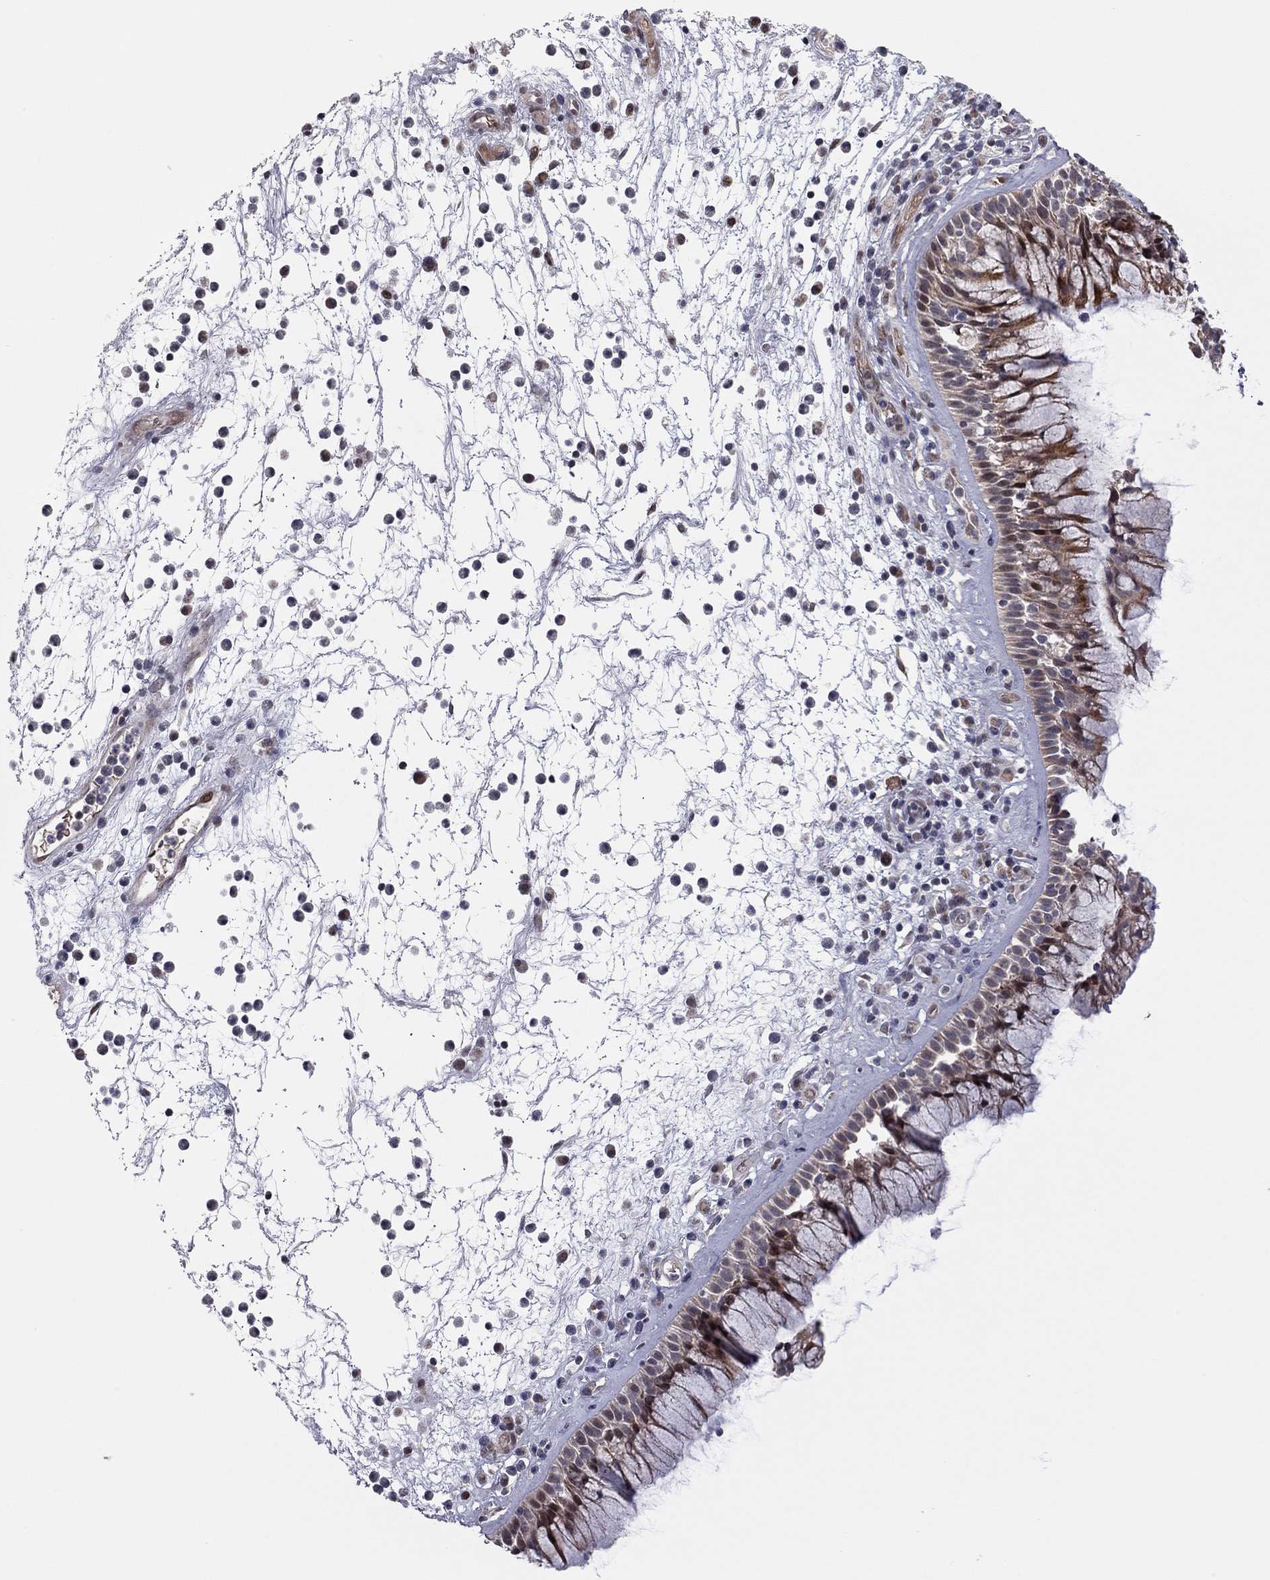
{"staining": {"intensity": "moderate", "quantity": "25%-75%", "location": "cytoplasmic/membranous"}, "tissue": "nasopharynx", "cell_type": "Respiratory epithelial cells", "image_type": "normal", "snomed": [{"axis": "morphology", "description": "Normal tissue, NOS"}, {"axis": "topography", "description": "Nasopharynx"}], "caption": "Human nasopharynx stained with a brown dye demonstrates moderate cytoplasmic/membranous positive positivity in approximately 25%-75% of respiratory epithelial cells.", "gene": "MC3R", "patient": {"sex": "male", "age": 77}}